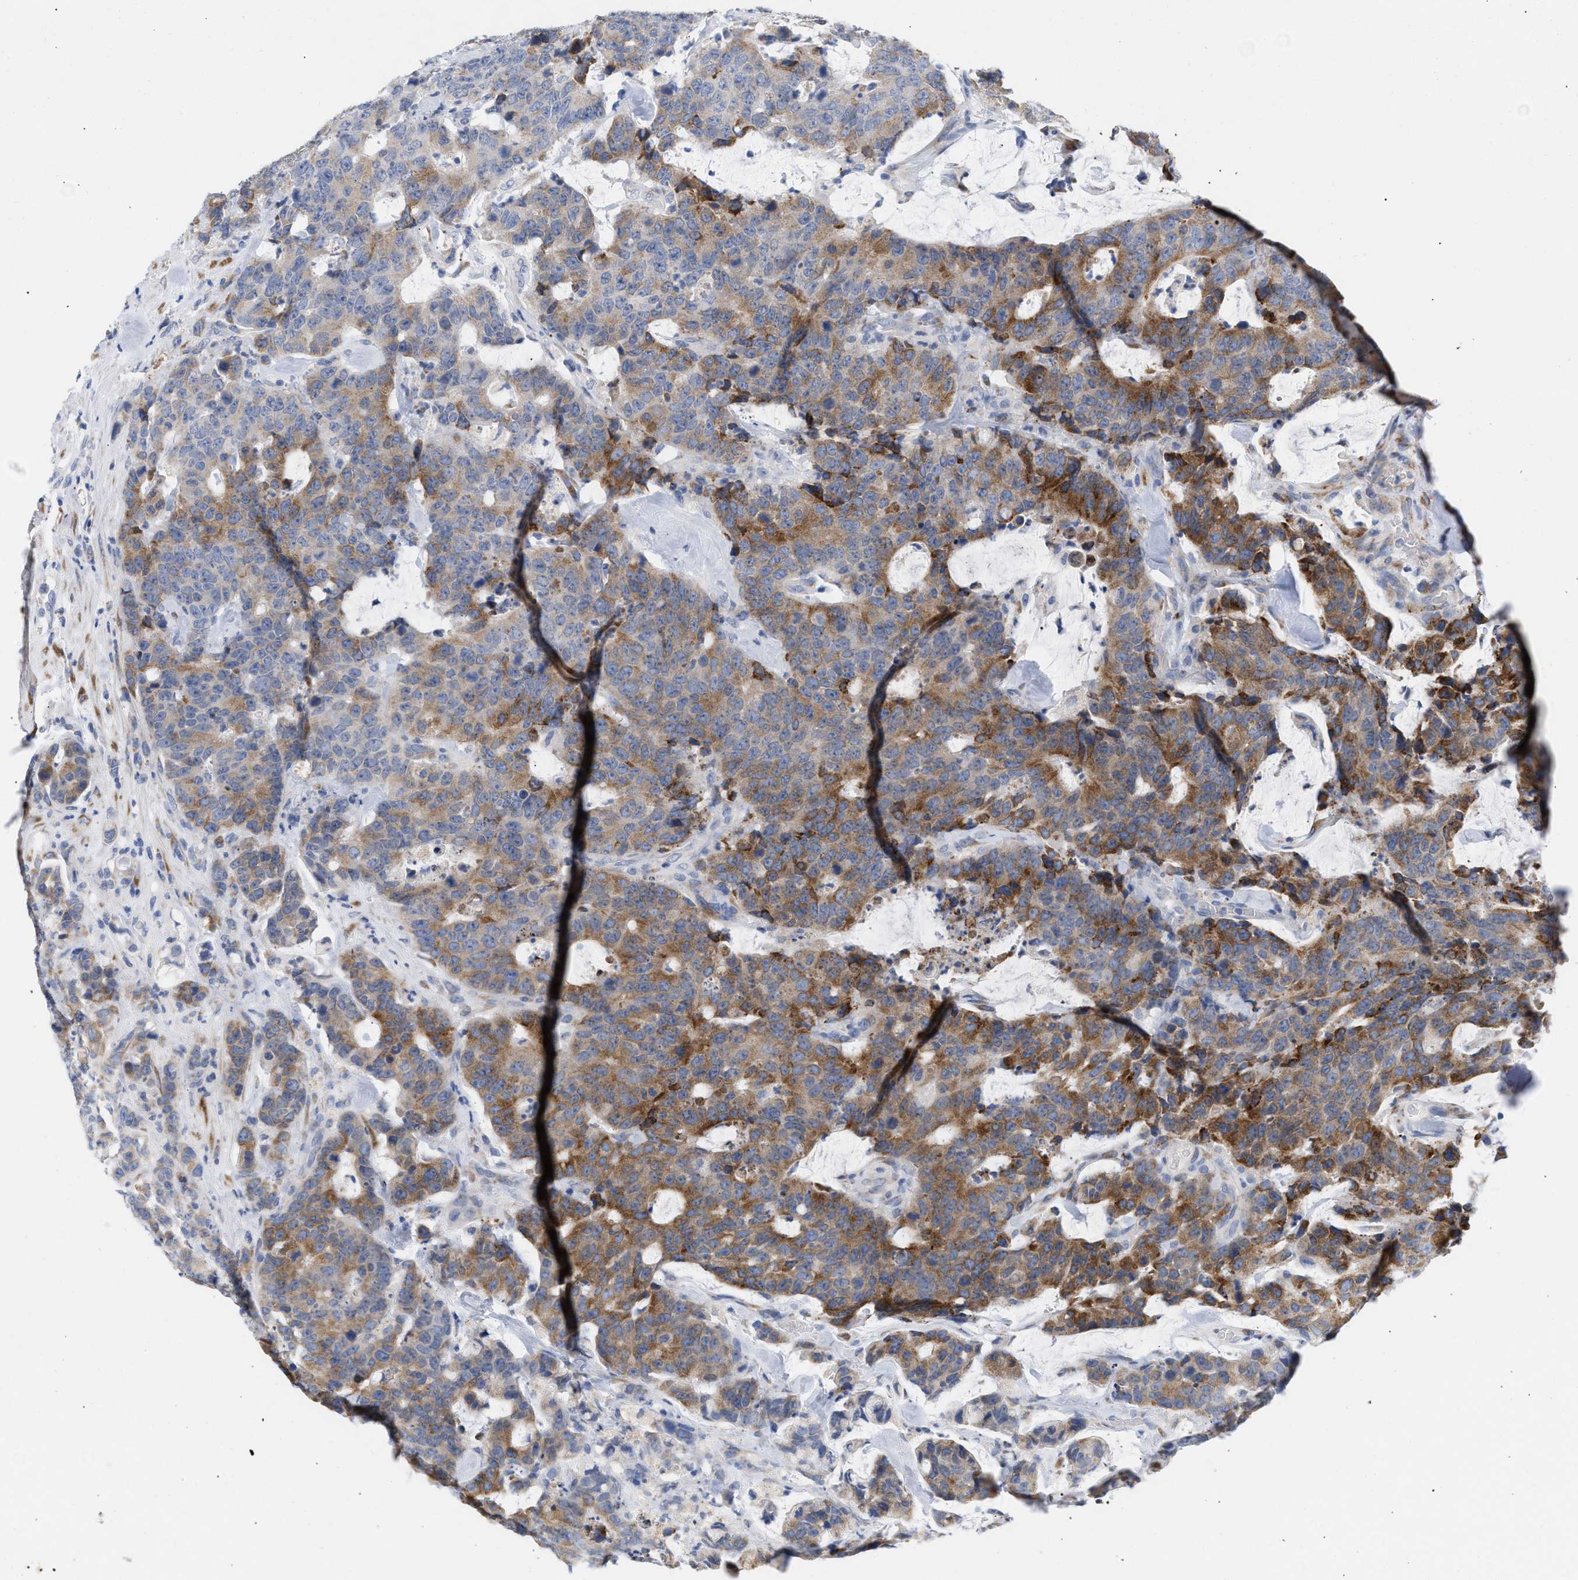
{"staining": {"intensity": "moderate", "quantity": "25%-75%", "location": "cytoplasmic/membranous"}, "tissue": "colorectal cancer", "cell_type": "Tumor cells", "image_type": "cancer", "snomed": [{"axis": "morphology", "description": "Adenocarcinoma, NOS"}, {"axis": "topography", "description": "Colon"}], "caption": "Immunohistochemistry (IHC) photomicrograph of neoplastic tissue: colorectal adenocarcinoma stained using immunohistochemistry (IHC) exhibits medium levels of moderate protein expression localized specifically in the cytoplasmic/membranous of tumor cells, appearing as a cytoplasmic/membranous brown color.", "gene": "SELENOM", "patient": {"sex": "female", "age": 86}}